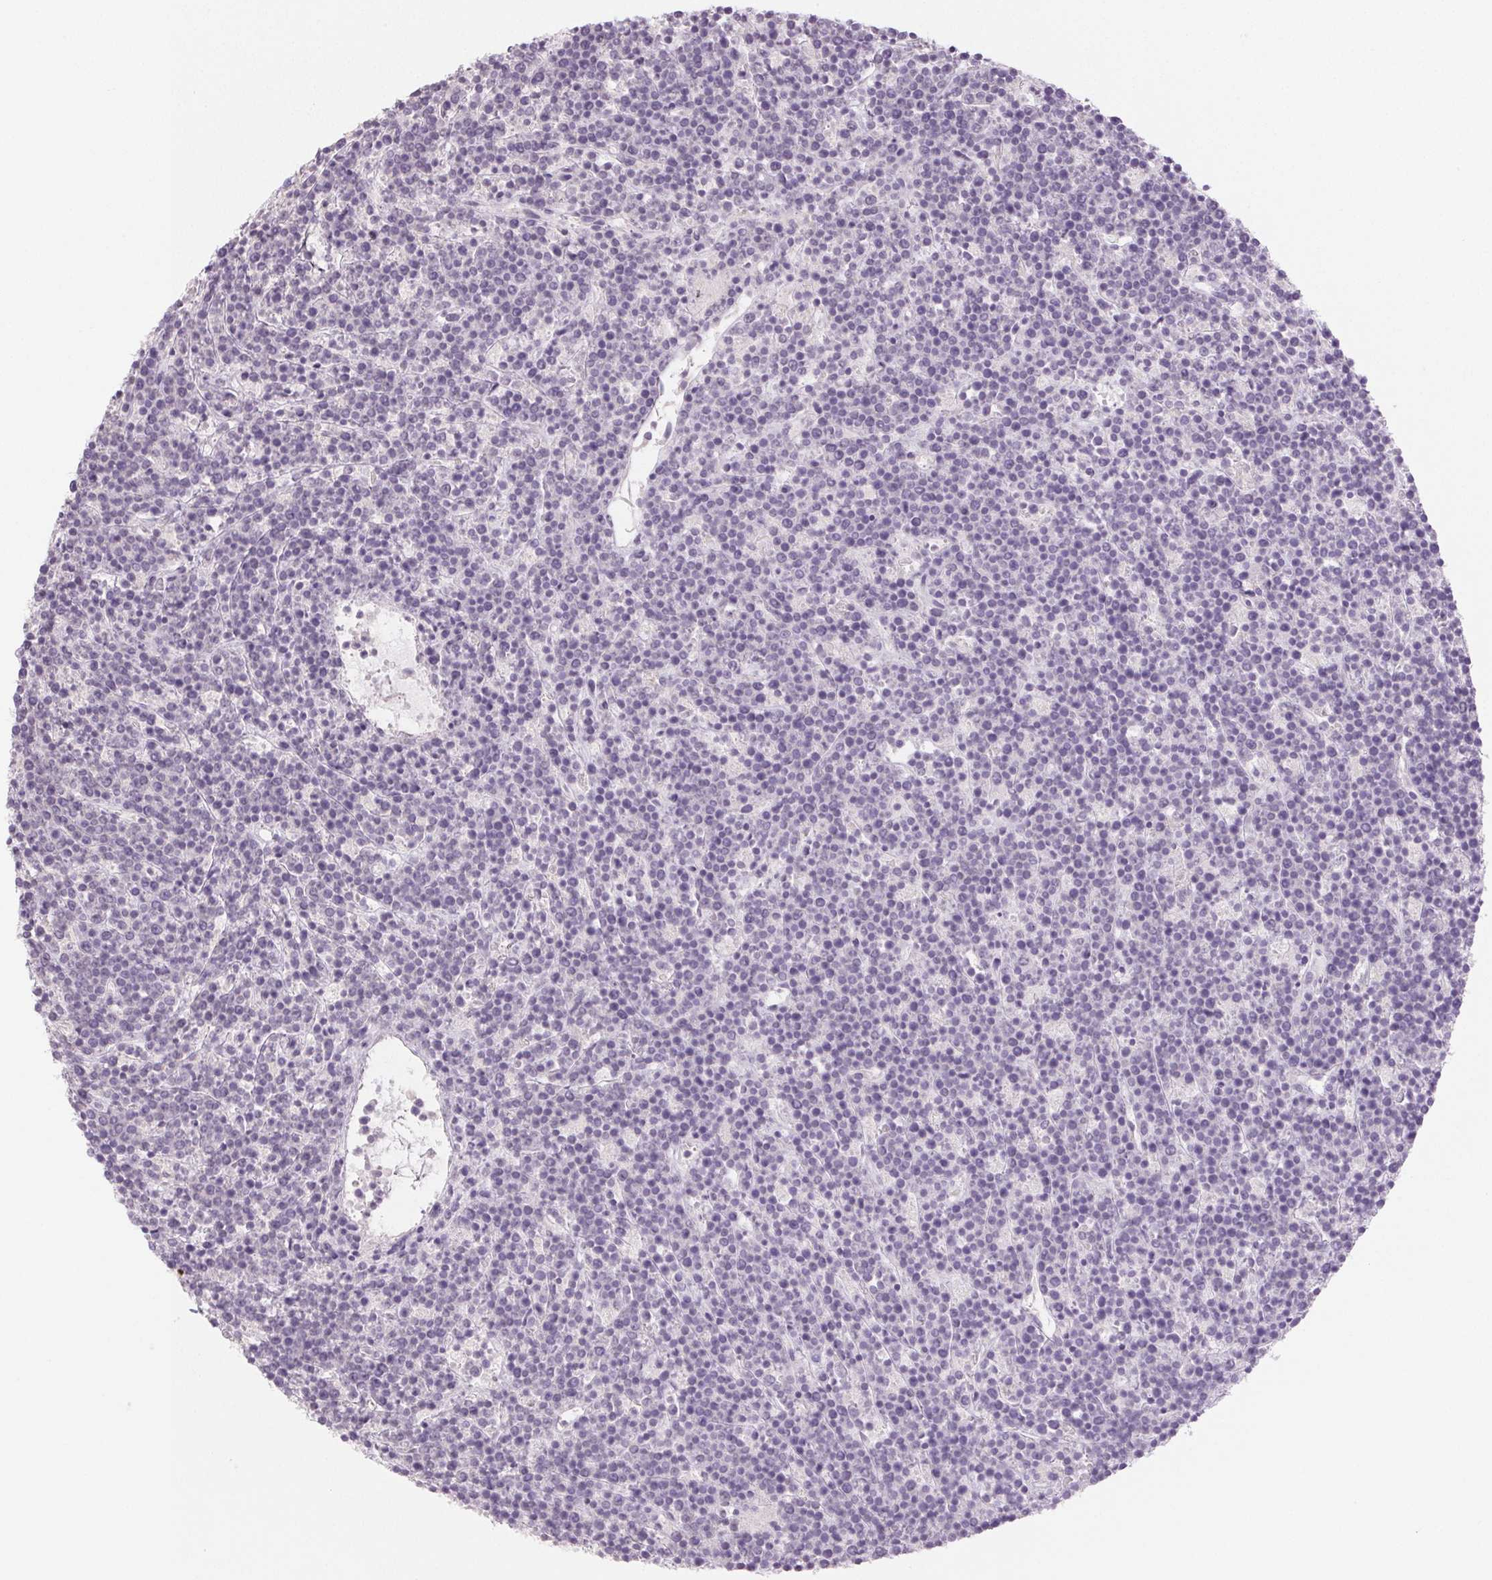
{"staining": {"intensity": "negative", "quantity": "none", "location": "none"}, "tissue": "lymphoma", "cell_type": "Tumor cells", "image_type": "cancer", "snomed": [{"axis": "morphology", "description": "Malignant lymphoma, non-Hodgkin's type, High grade"}, {"axis": "topography", "description": "Ovary"}], "caption": "Histopathology image shows no protein expression in tumor cells of lymphoma tissue.", "gene": "PI3", "patient": {"sex": "female", "age": 56}}